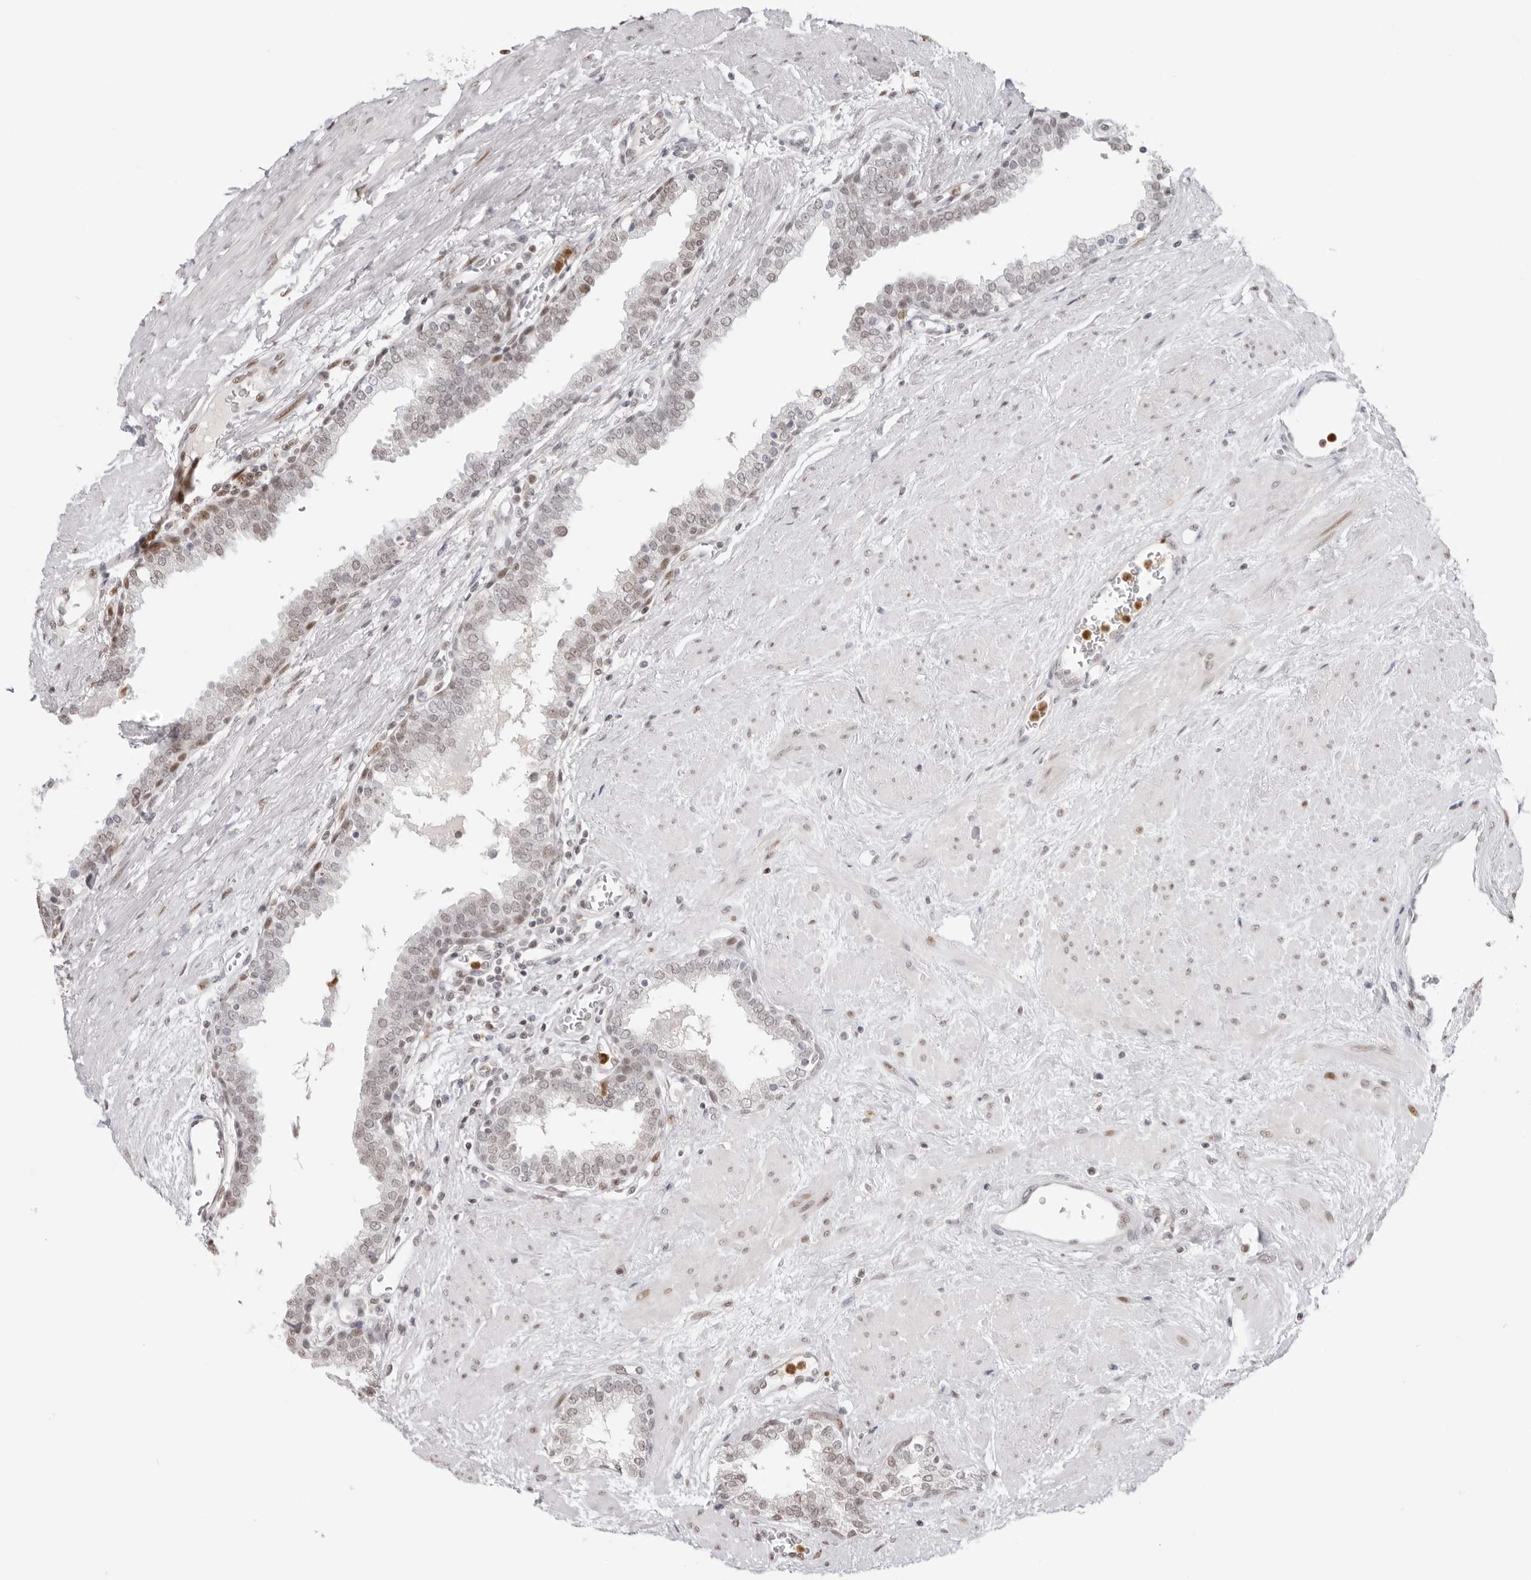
{"staining": {"intensity": "weak", "quantity": "<25%", "location": "nuclear"}, "tissue": "prostate", "cell_type": "Glandular cells", "image_type": "normal", "snomed": [{"axis": "morphology", "description": "Normal tissue, NOS"}, {"axis": "topography", "description": "Prostate"}], "caption": "This is an immunohistochemistry (IHC) micrograph of unremarkable human prostate. There is no staining in glandular cells.", "gene": "RNF146", "patient": {"sex": "male", "age": 51}}